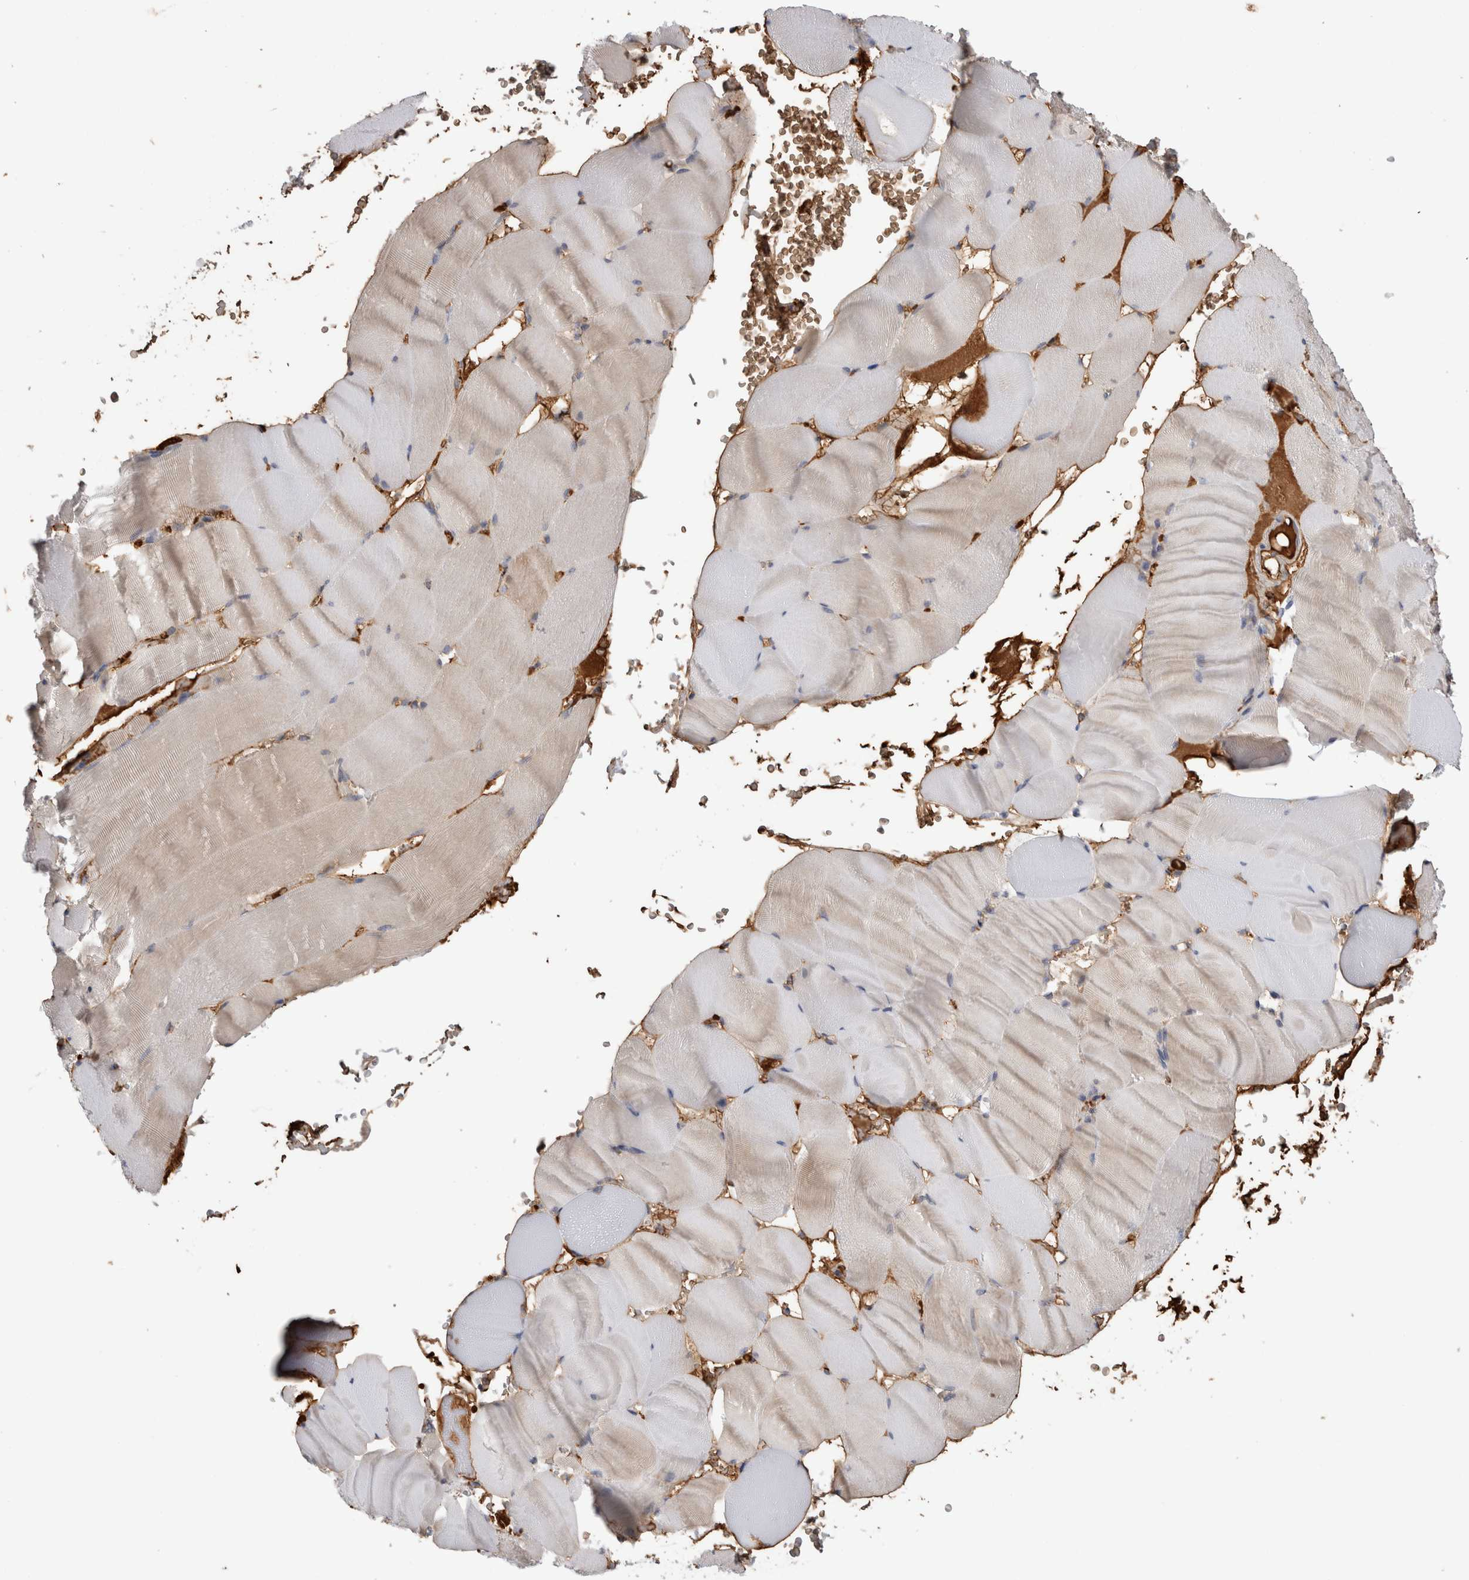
{"staining": {"intensity": "weak", "quantity": "25%-75%", "location": "cytoplasmic/membranous"}, "tissue": "skeletal muscle", "cell_type": "Myocytes", "image_type": "normal", "snomed": [{"axis": "morphology", "description": "Normal tissue, NOS"}, {"axis": "topography", "description": "Skeletal muscle"}], "caption": "Protein staining of benign skeletal muscle demonstrates weak cytoplasmic/membranous staining in approximately 25%-75% of myocytes.", "gene": "TBCE", "patient": {"sex": "male", "age": 62}}